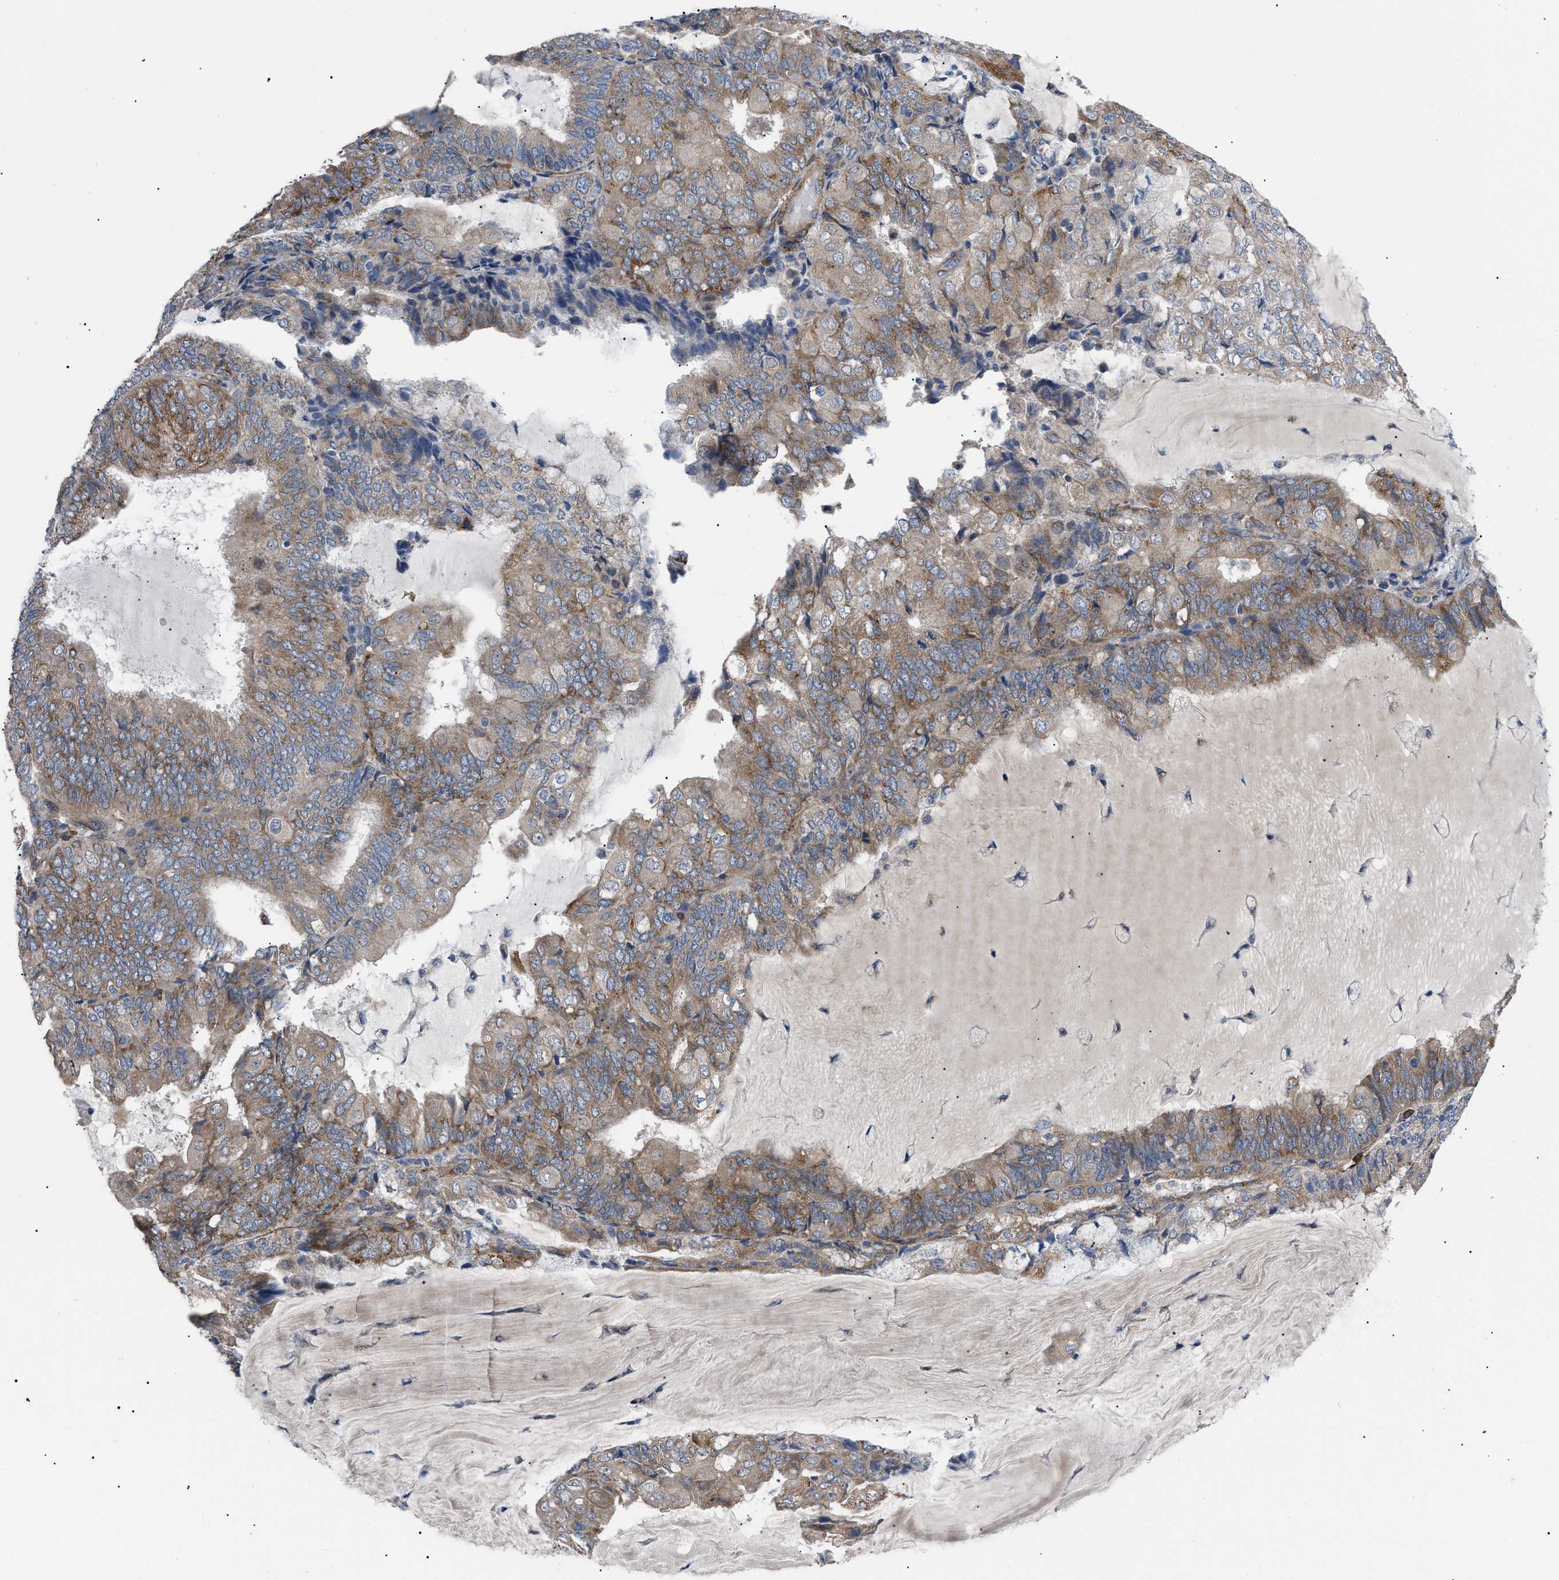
{"staining": {"intensity": "moderate", "quantity": ">75%", "location": "cytoplasmic/membranous"}, "tissue": "endometrial cancer", "cell_type": "Tumor cells", "image_type": "cancer", "snomed": [{"axis": "morphology", "description": "Adenocarcinoma, NOS"}, {"axis": "topography", "description": "Endometrium"}], "caption": "The histopathology image exhibits staining of adenocarcinoma (endometrial), revealing moderate cytoplasmic/membranous protein expression (brown color) within tumor cells. (Brightfield microscopy of DAB IHC at high magnification).", "gene": "MYO10", "patient": {"sex": "female", "age": 81}}